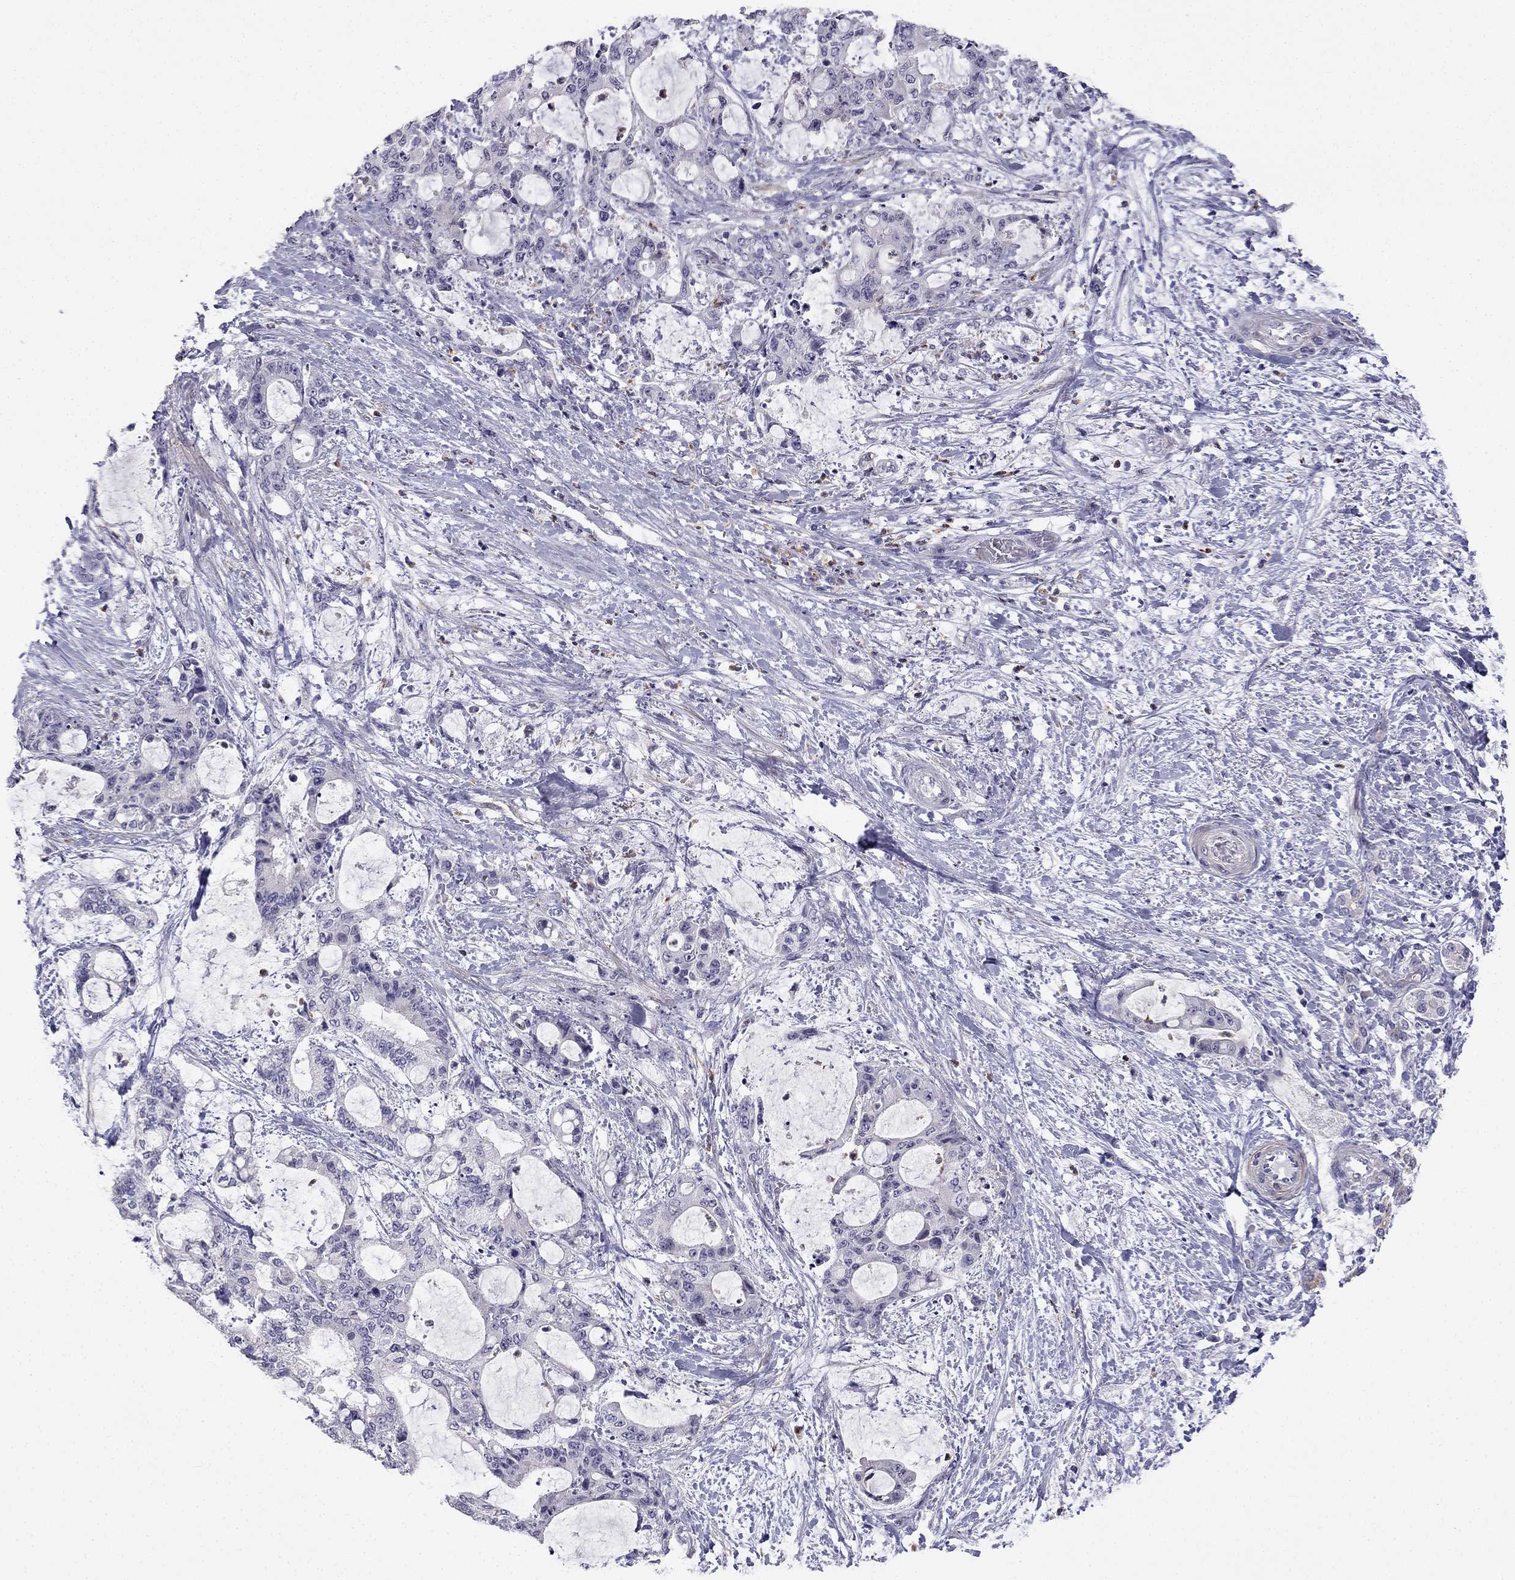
{"staining": {"intensity": "negative", "quantity": "none", "location": "none"}, "tissue": "liver cancer", "cell_type": "Tumor cells", "image_type": "cancer", "snomed": [{"axis": "morphology", "description": "Normal tissue, NOS"}, {"axis": "morphology", "description": "Cholangiocarcinoma"}, {"axis": "topography", "description": "Liver"}, {"axis": "topography", "description": "Peripheral nerve tissue"}], "caption": "Immunohistochemistry (IHC) histopathology image of cholangiocarcinoma (liver) stained for a protein (brown), which shows no positivity in tumor cells. (Brightfield microscopy of DAB immunohistochemistry (IHC) at high magnification).", "gene": "C16orf89", "patient": {"sex": "female", "age": 73}}